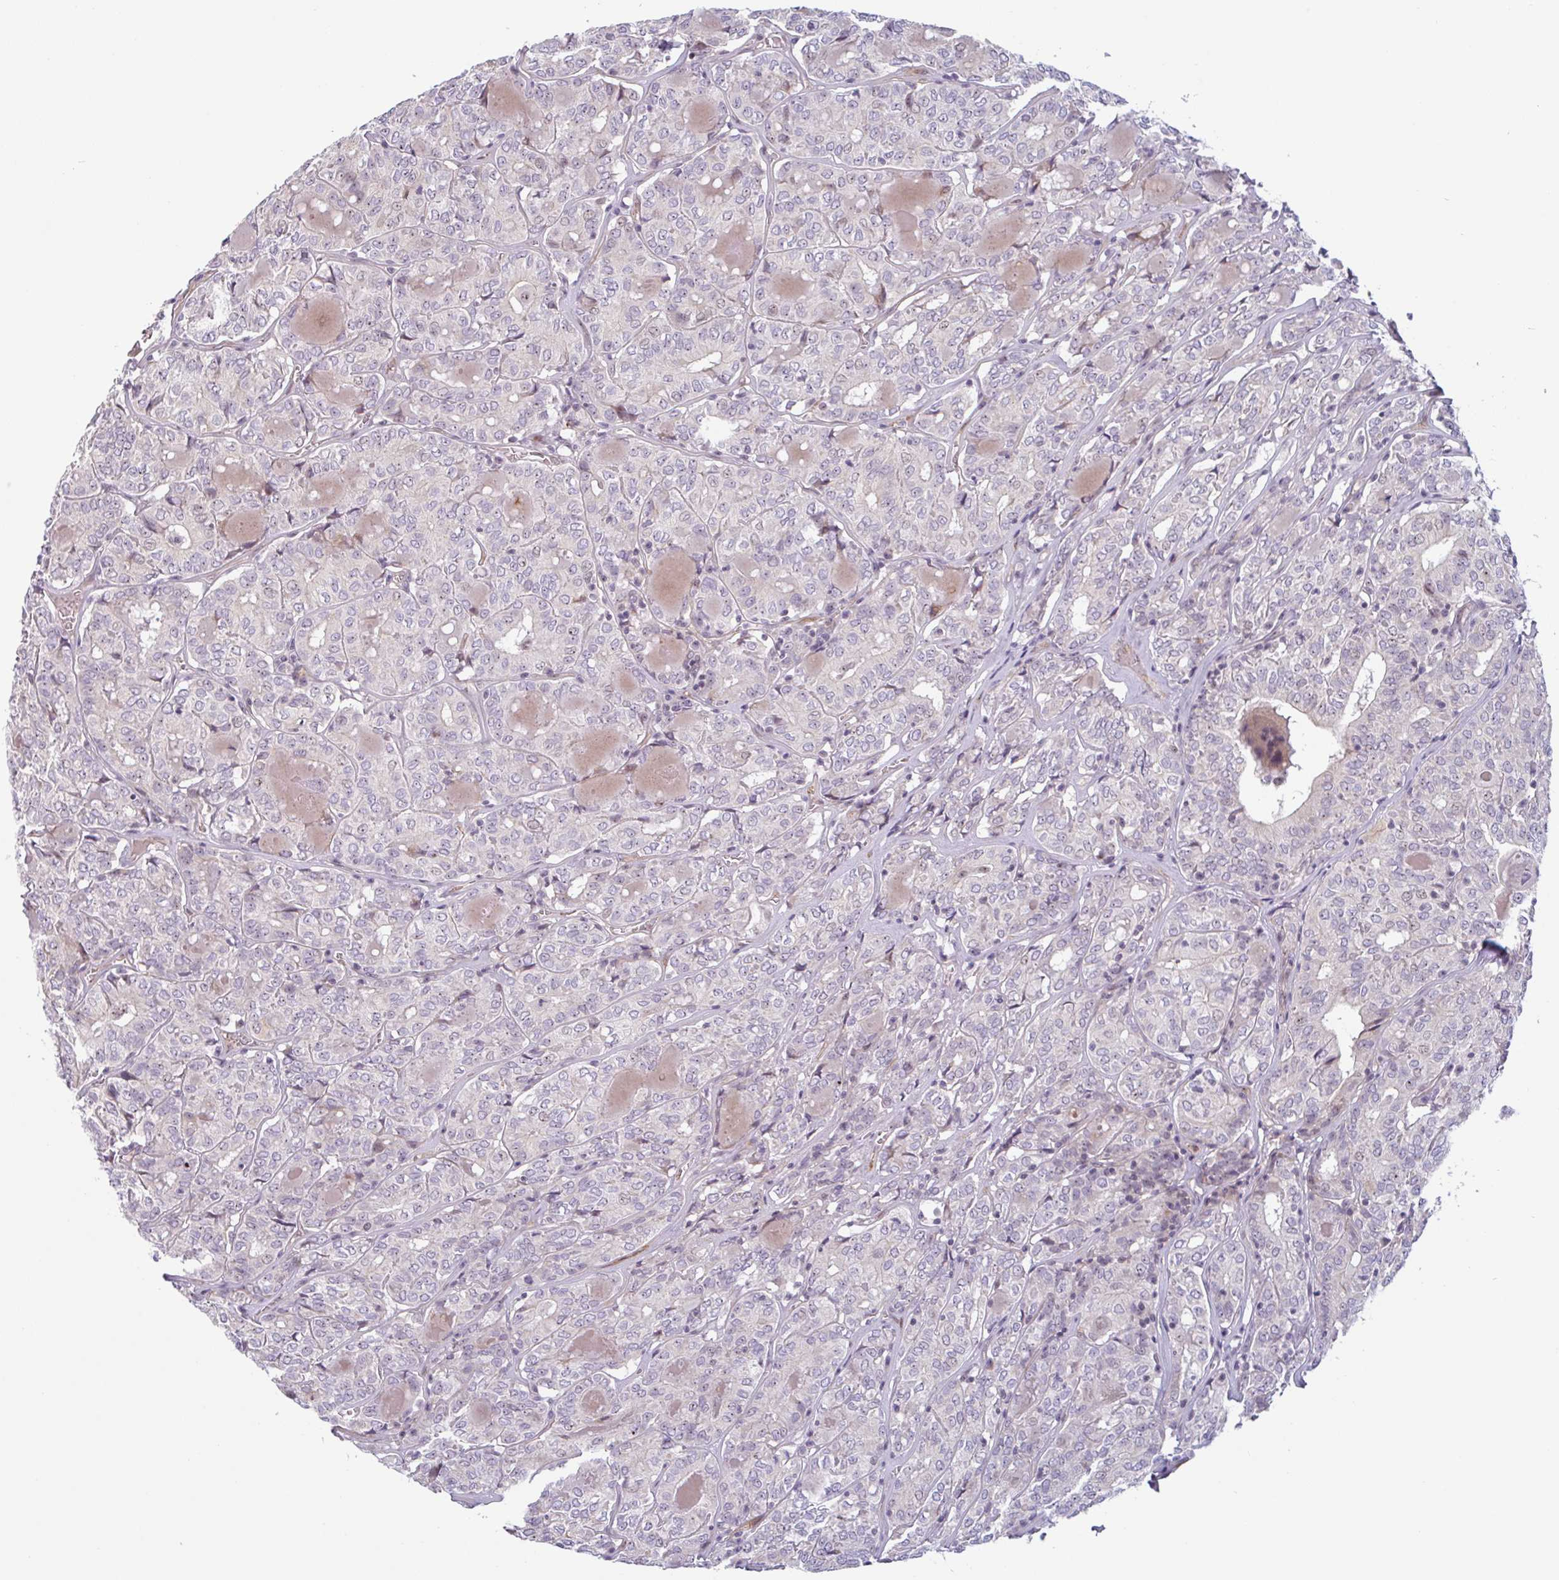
{"staining": {"intensity": "negative", "quantity": "none", "location": "none"}, "tissue": "thyroid cancer", "cell_type": "Tumor cells", "image_type": "cancer", "snomed": [{"axis": "morphology", "description": "Papillary adenocarcinoma, NOS"}, {"axis": "topography", "description": "Thyroid gland"}], "caption": "Protein analysis of thyroid cancer (papillary adenocarcinoma) exhibits no significant staining in tumor cells. The staining is performed using DAB brown chromogen with nuclei counter-stained in using hematoxylin.", "gene": "TMEM119", "patient": {"sex": "female", "age": 72}}